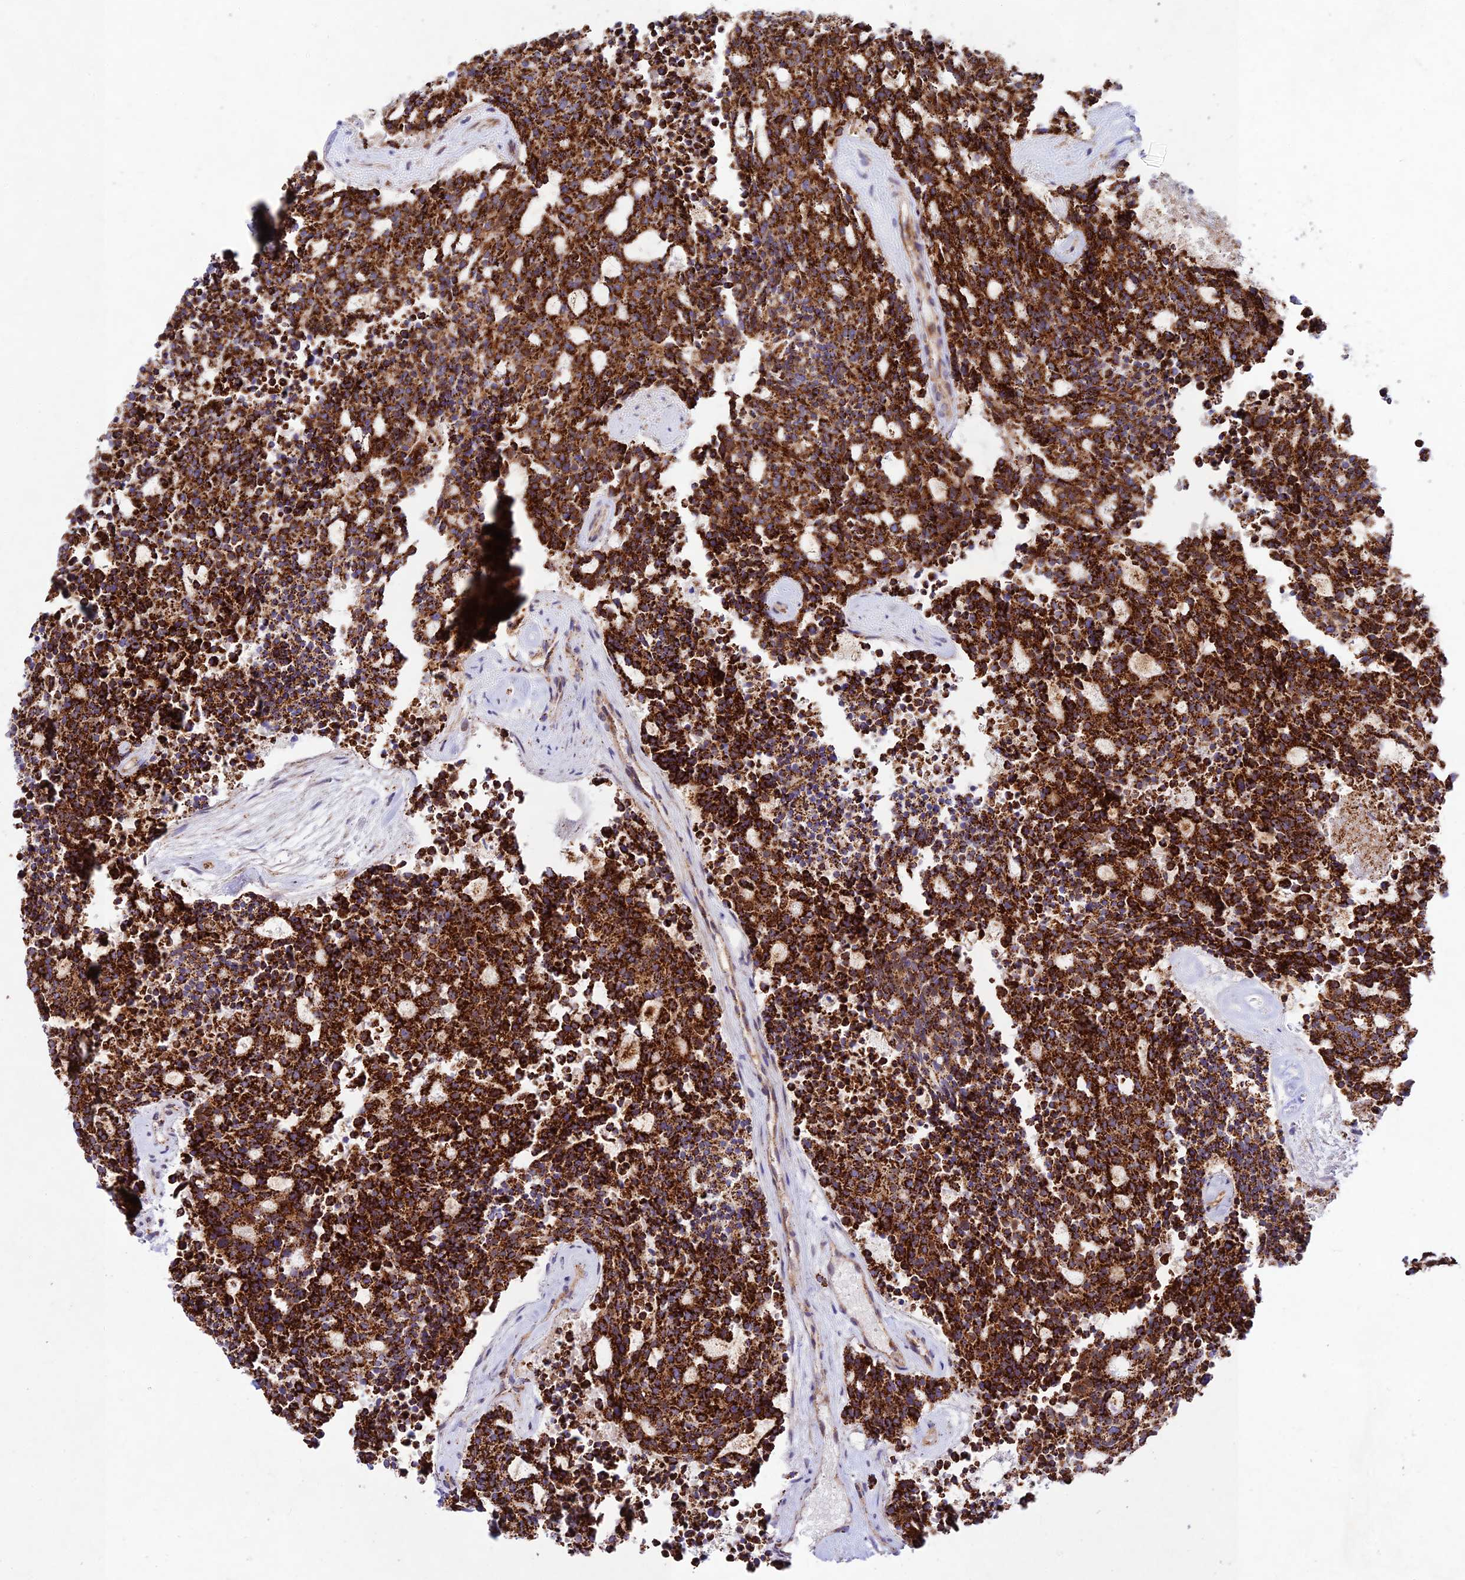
{"staining": {"intensity": "strong", "quantity": ">75%", "location": "cytoplasmic/membranous"}, "tissue": "carcinoid", "cell_type": "Tumor cells", "image_type": "cancer", "snomed": [{"axis": "morphology", "description": "Carcinoid, malignant, NOS"}, {"axis": "topography", "description": "Pancreas"}], "caption": "Protein staining of carcinoid tissue shows strong cytoplasmic/membranous positivity in about >75% of tumor cells.", "gene": "KHDC3L", "patient": {"sex": "female", "age": 54}}